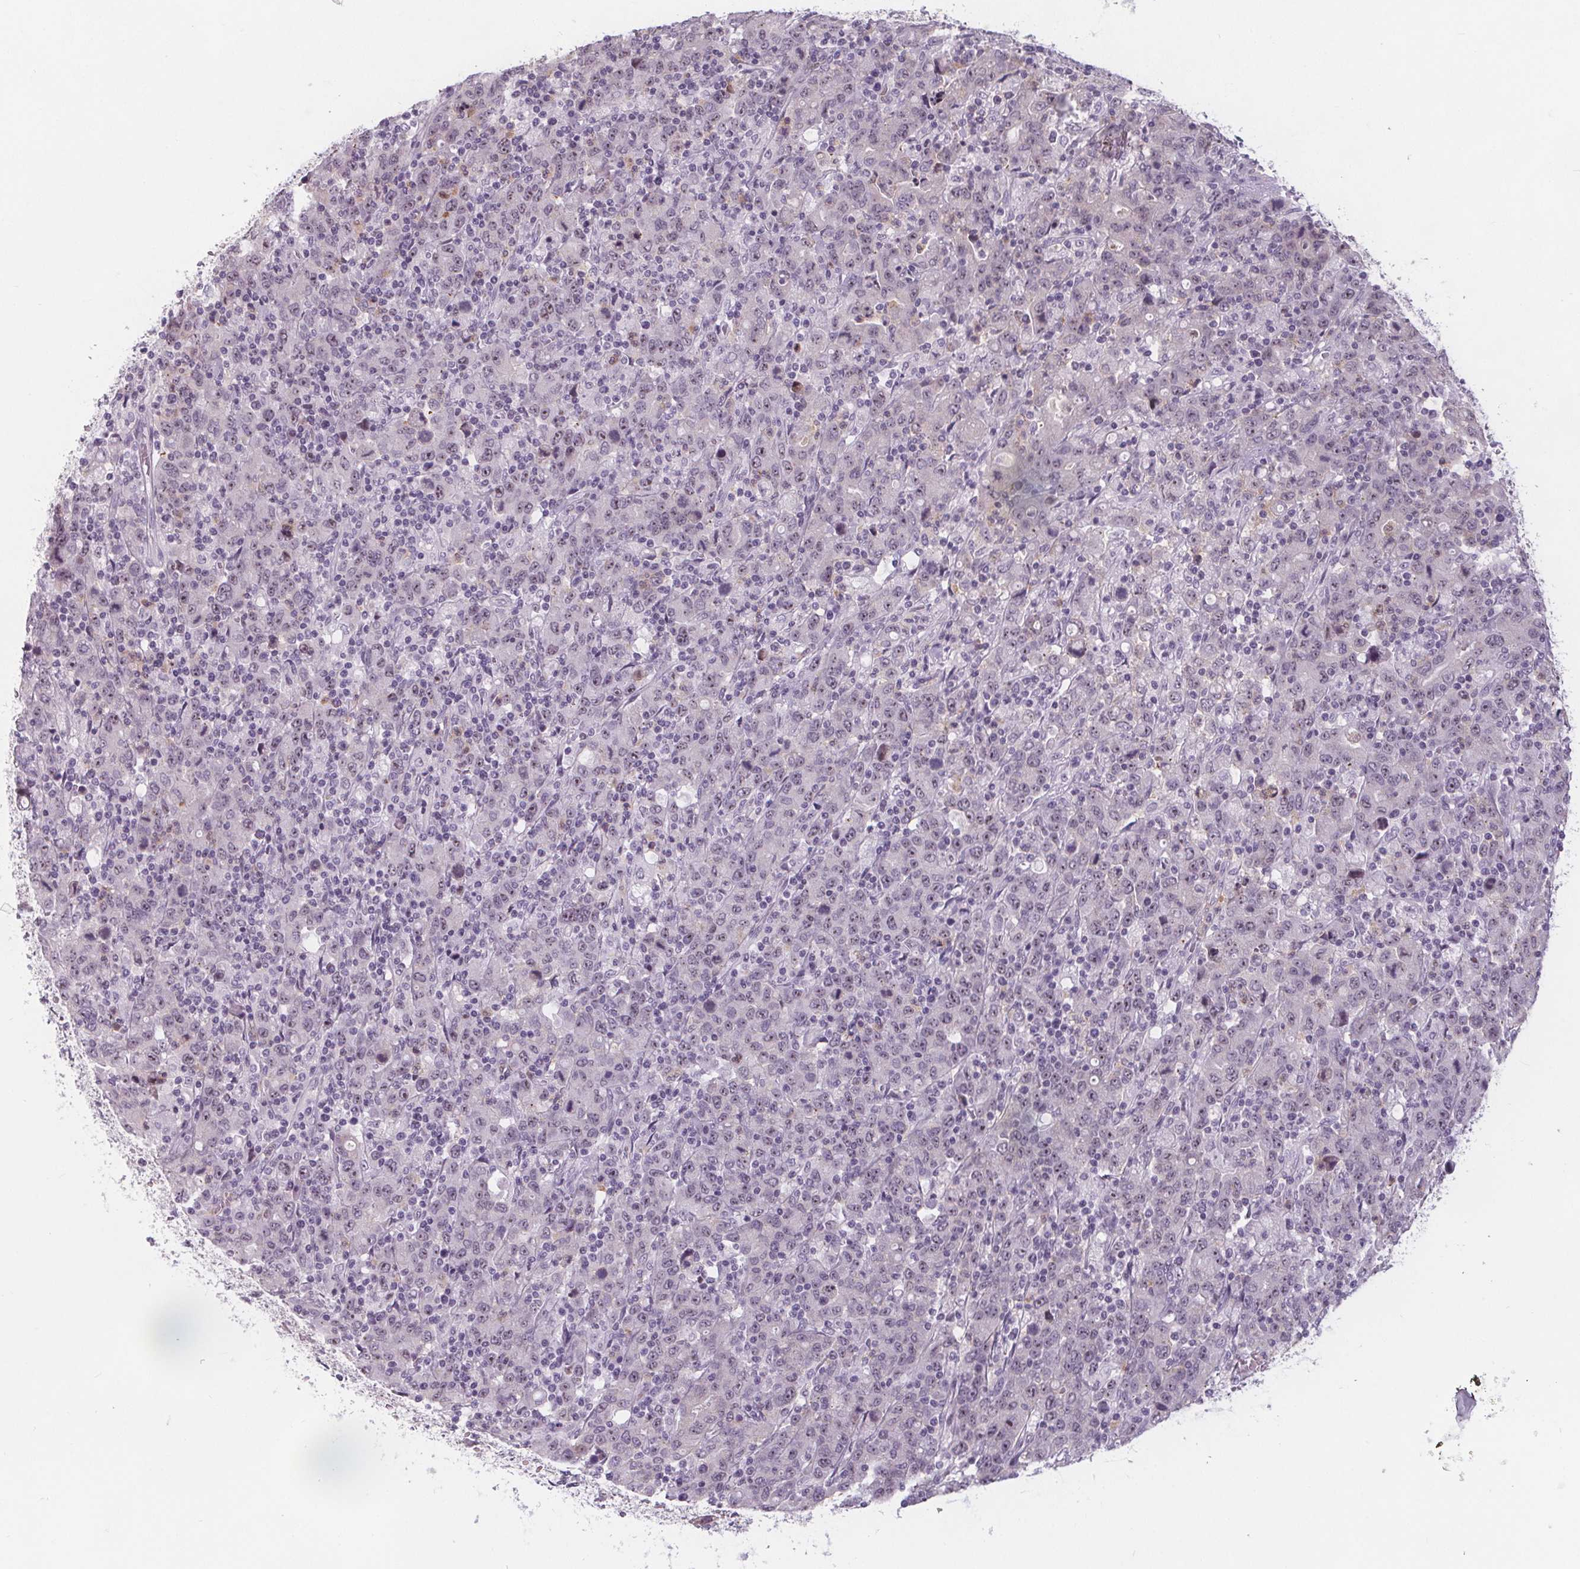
{"staining": {"intensity": "weak", "quantity": "<25%", "location": "nuclear"}, "tissue": "stomach cancer", "cell_type": "Tumor cells", "image_type": "cancer", "snomed": [{"axis": "morphology", "description": "Adenocarcinoma, NOS"}, {"axis": "topography", "description": "Stomach, upper"}], "caption": "A histopathology image of stomach cancer (adenocarcinoma) stained for a protein exhibits no brown staining in tumor cells. (Stains: DAB immunohistochemistry with hematoxylin counter stain, Microscopy: brightfield microscopy at high magnification).", "gene": "NOLC1", "patient": {"sex": "male", "age": 69}}